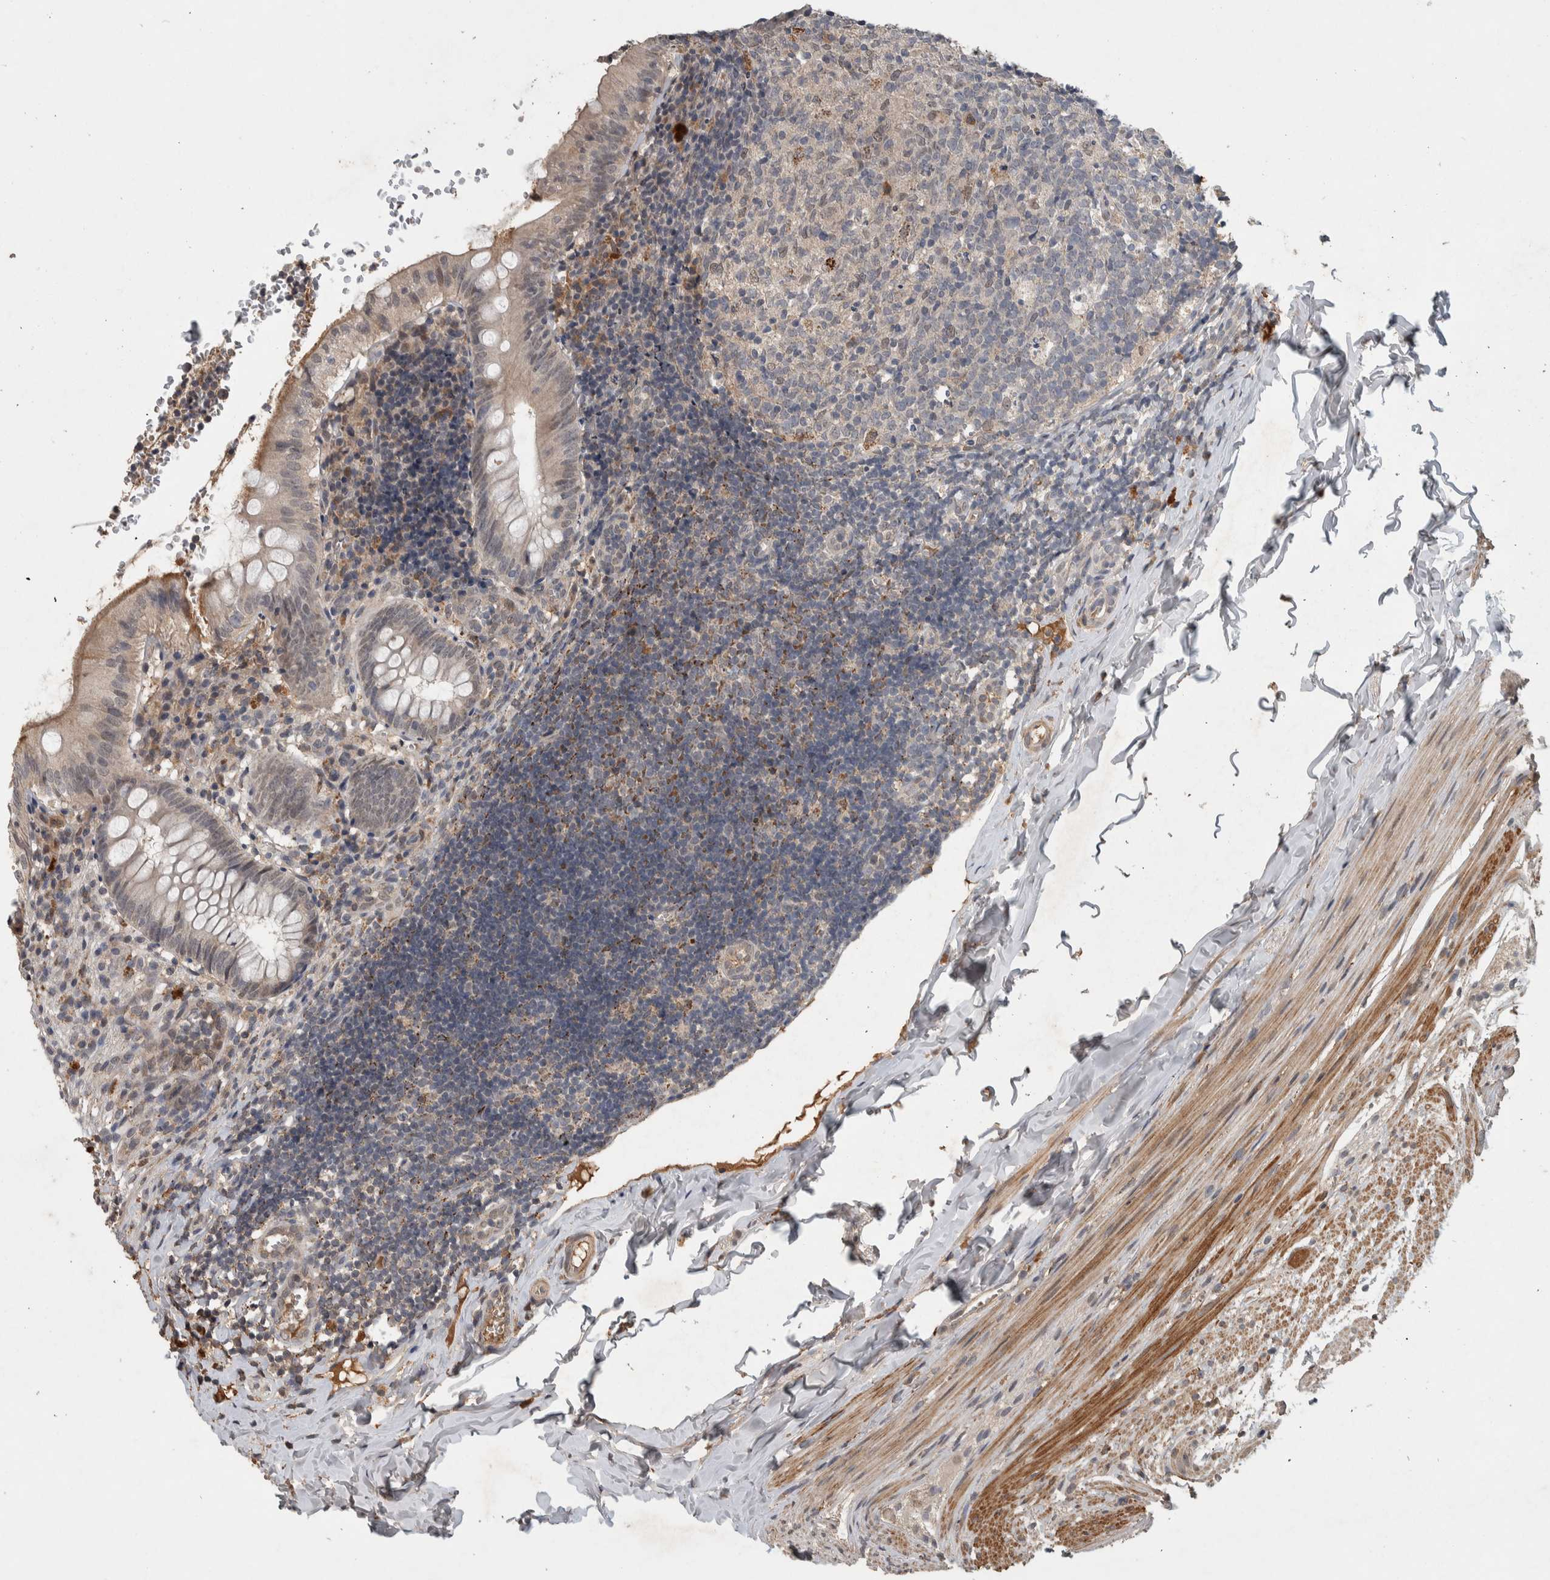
{"staining": {"intensity": "weak", "quantity": "<25%", "location": "cytoplasmic/membranous"}, "tissue": "appendix", "cell_type": "Glandular cells", "image_type": "normal", "snomed": [{"axis": "morphology", "description": "Normal tissue, NOS"}, {"axis": "topography", "description": "Appendix"}], "caption": "This is a photomicrograph of immunohistochemistry staining of normal appendix, which shows no positivity in glandular cells.", "gene": "CHRM3", "patient": {"sex": "male", "age": 8}}